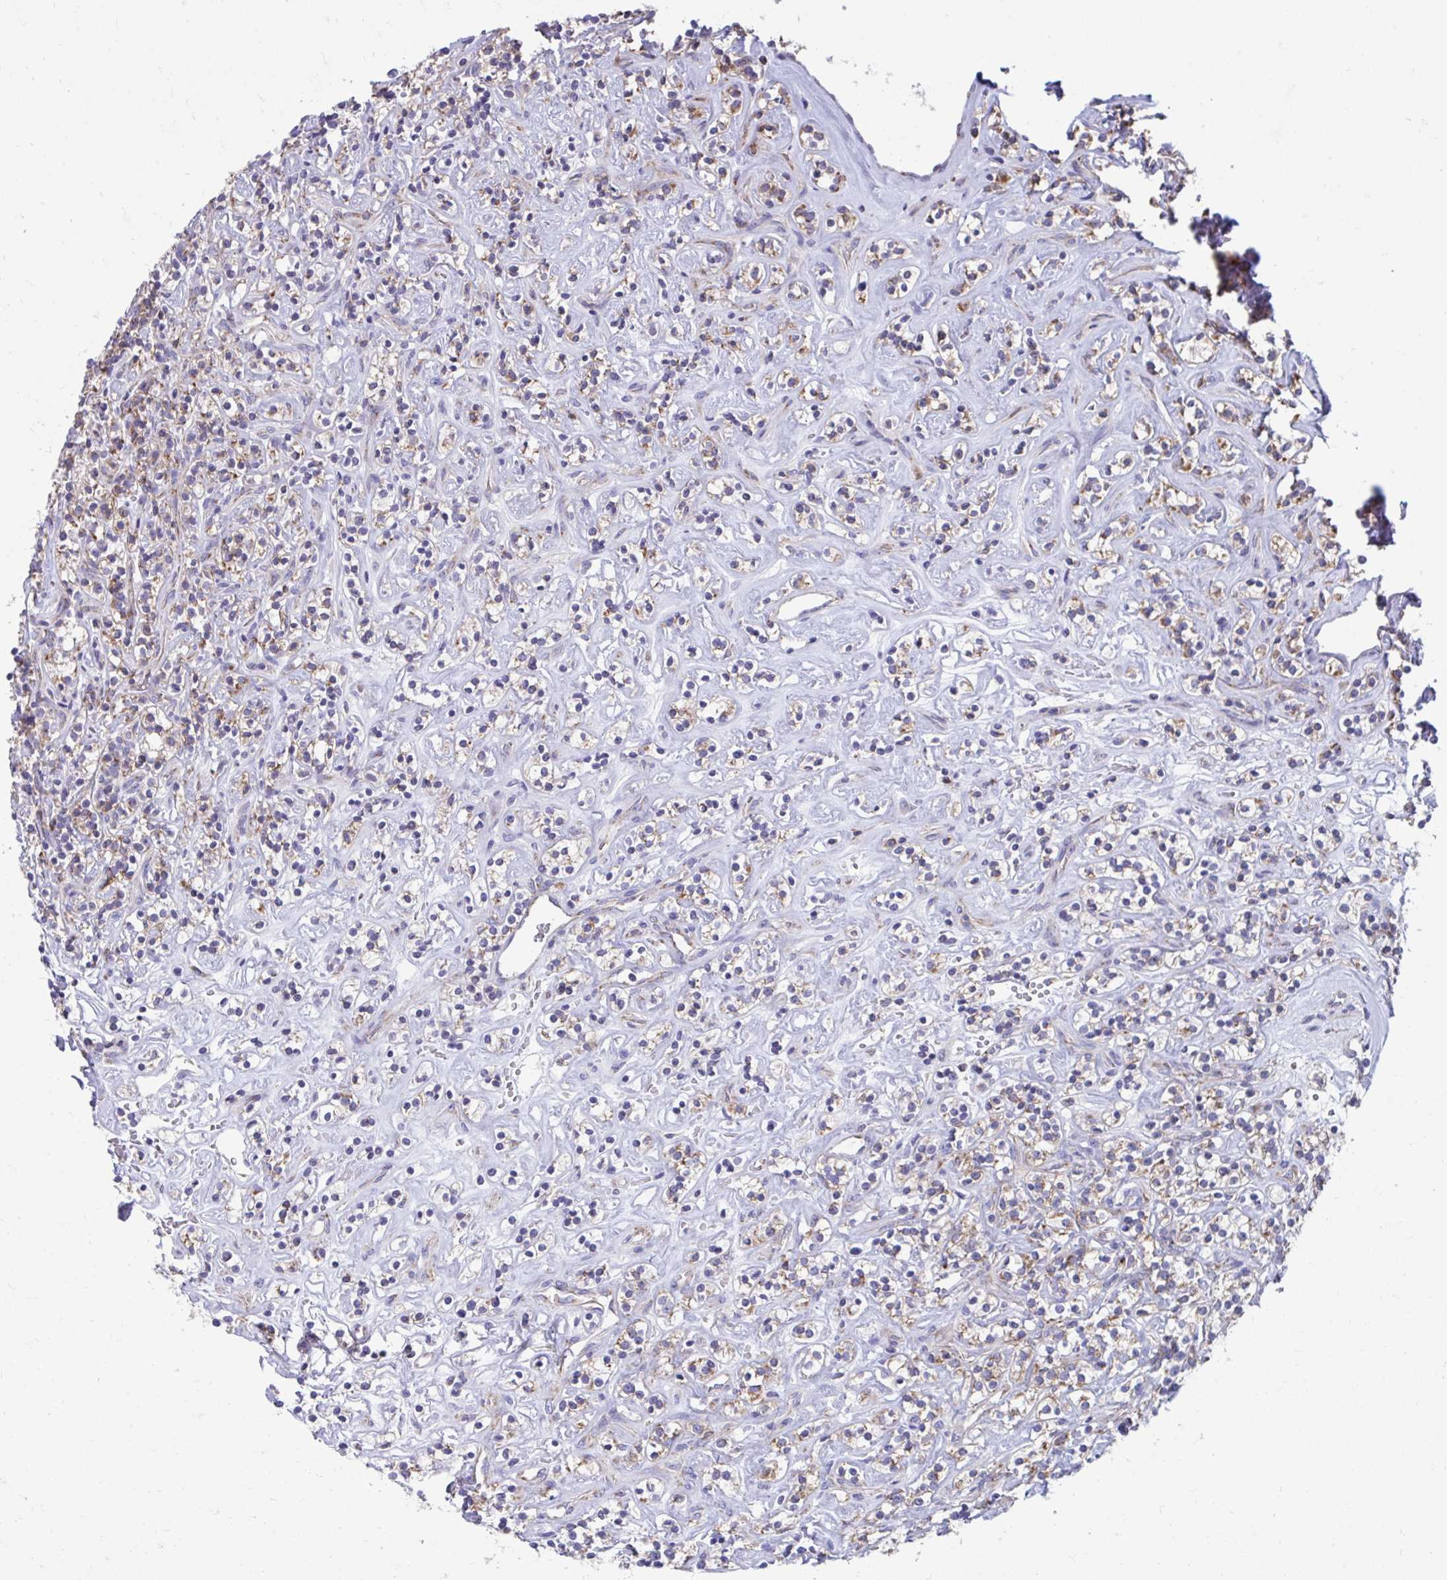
{"staining": {"intensity": "moderate", "quantity": "25%-75%", "location": "cytoplasmic/membranous"}, "tissue": "renal cancer", "cell_type": "Tumor cells", "image_type": "cancer", "snomed": [{"axis": "morphology", "description": "Adenocarcinoma, NOS"}, {"axis": "topography", "description": "Kidney"}], "caption": "The image demonstrates a brown stain indicating the presence of a protein in the cytoplasmic/membranous of tumor cells in renal cancer.", "gene": "LINGO4", "patient": {"sex": "male", "age": 77}}